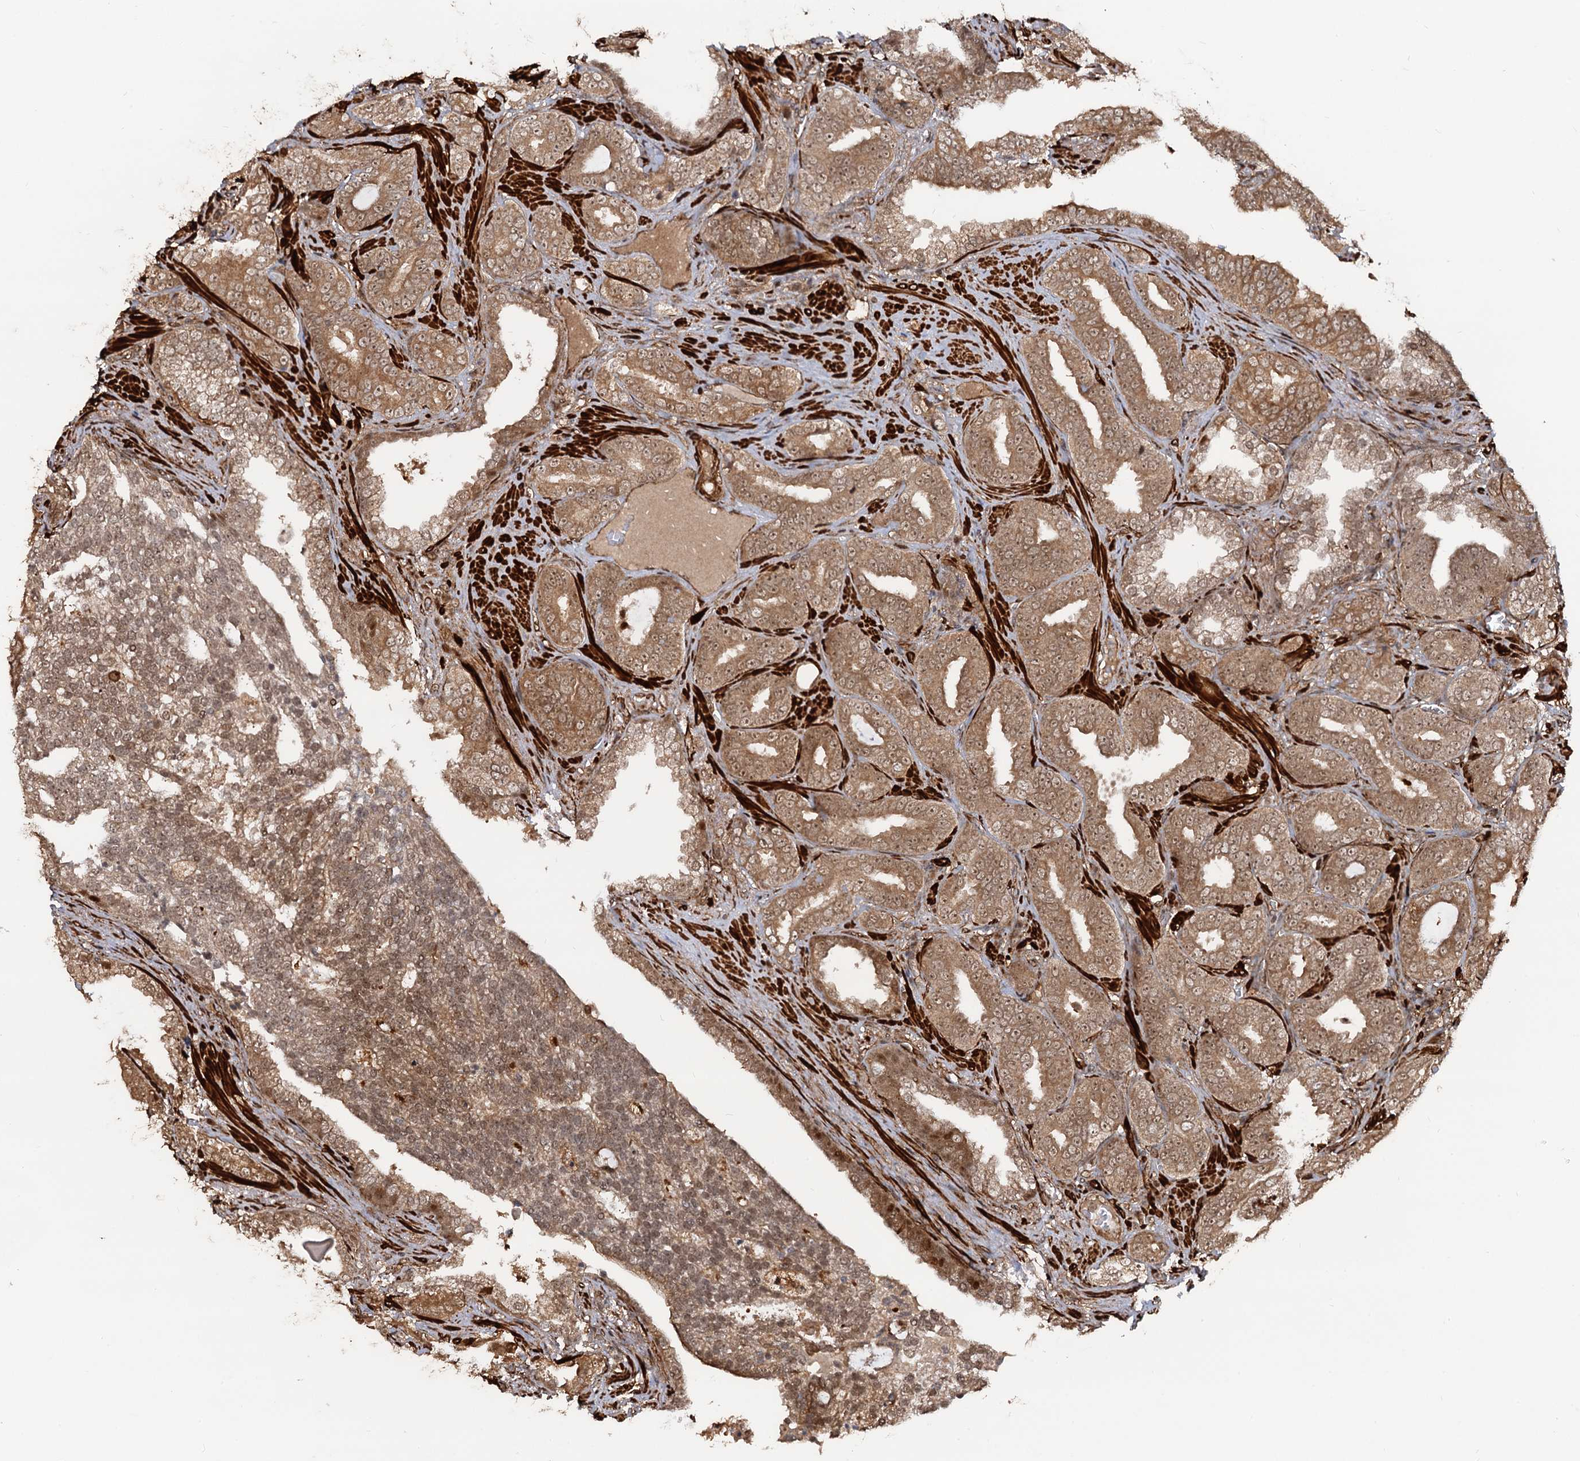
{"staining": {"intensity": "moderate", "quantity": ">75%", "location": "cytoplasmic/membranous,nuclear"}, "tissue": "prostate cancer", "cell_type": "Tumor cells", "image_type": "cancer", "snomed": [{"axis": "morphology", "description": "Adenocarcinoma, High grade"}, {"axis": "topography", "description": "Prostate and seminal vesicle, NOS"}], "caption": "An IHC histopathology image of tumor tissue is shown. Protein staining in brown shows moderate cytoplasmic/membranous and nuclear positivity in prostate cancer (adenocarcinoma (high-grade)) within tumor cells.", "gene": "SNRNP25", "patient": {"sex": "male", "age": 67}}